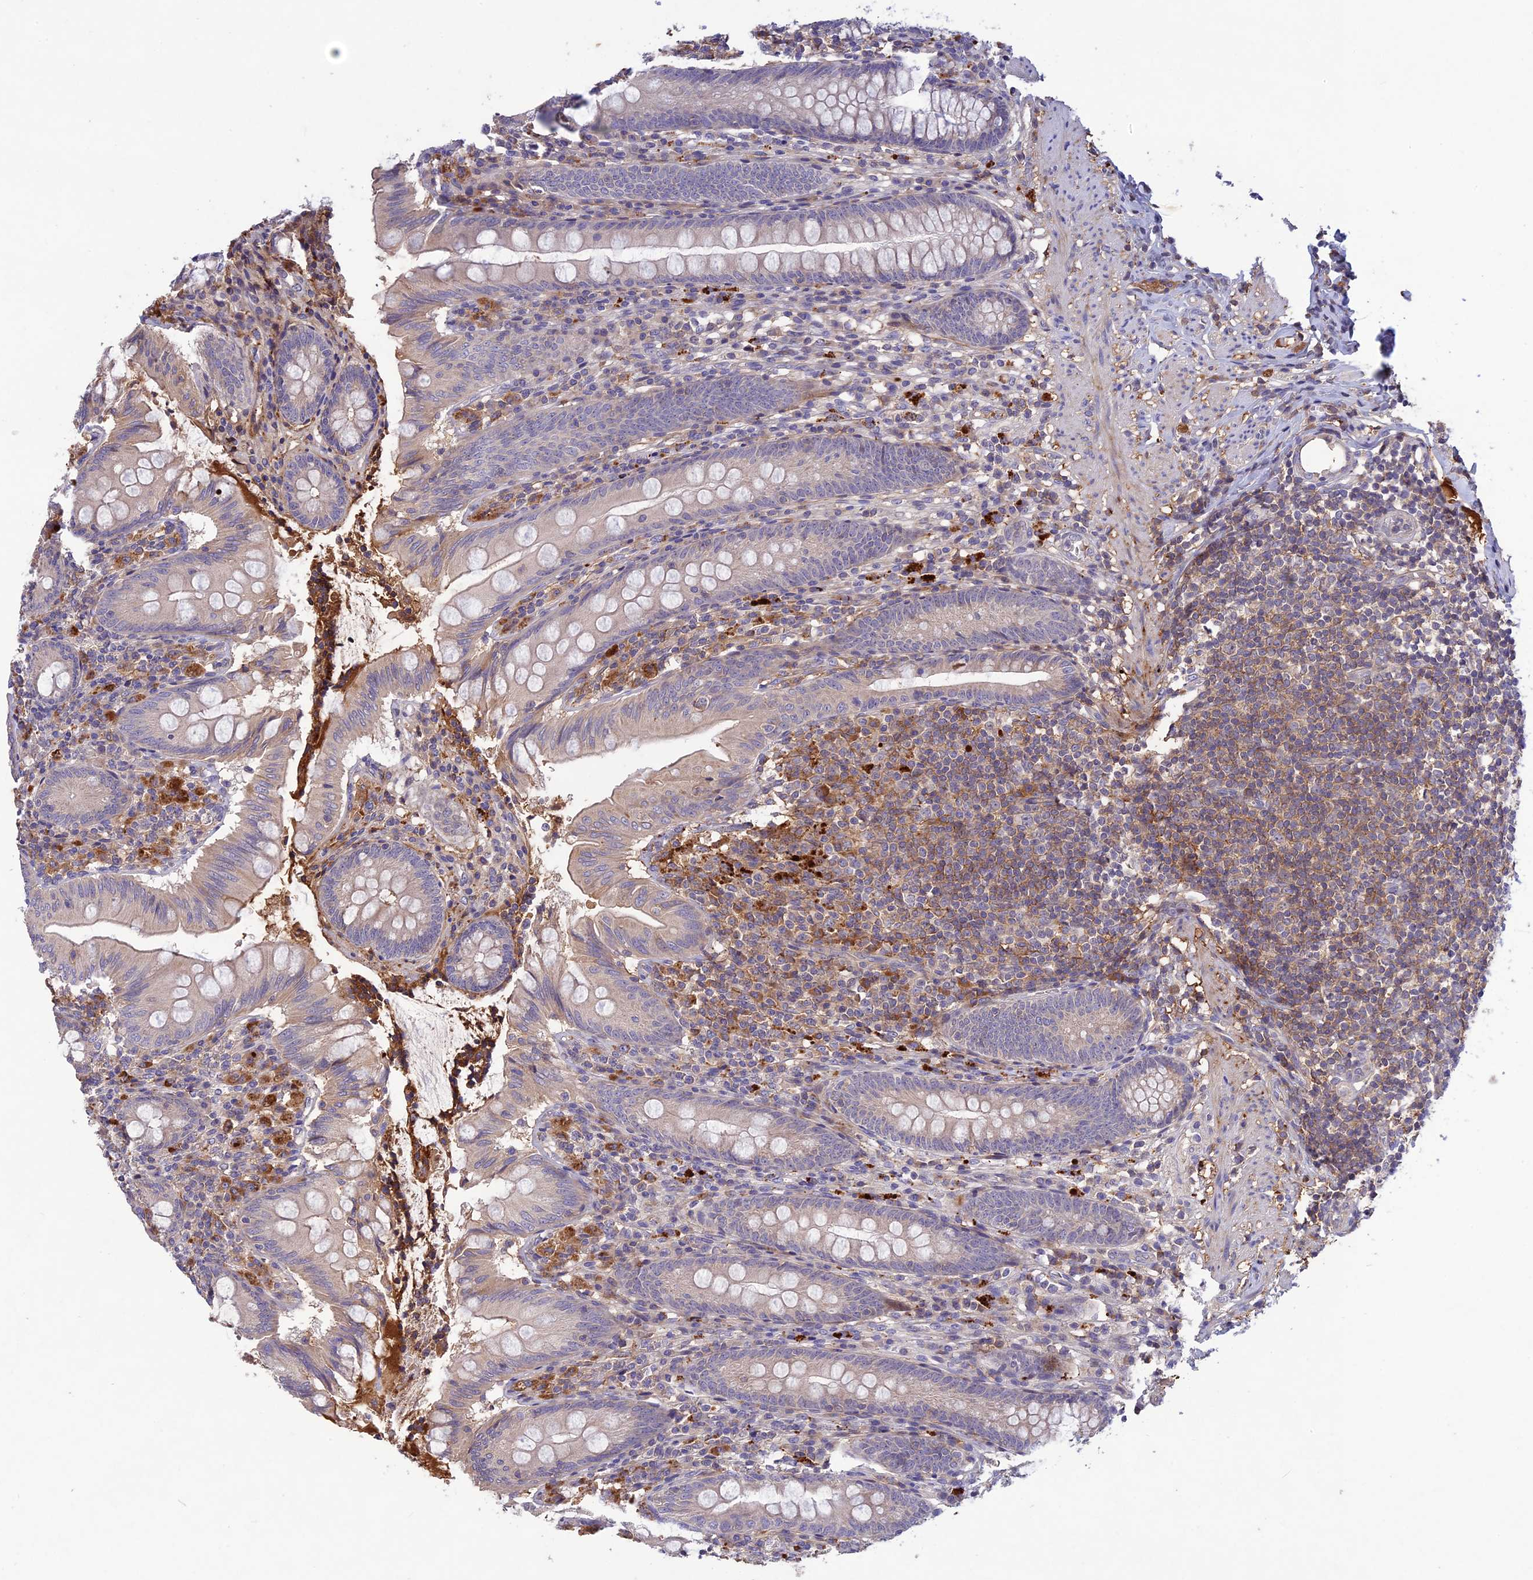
{"staining": {"intensity": "negative", "quantity": "none", "location": "none"}, "tissue": "appendix", "cell_type": "Glandular cells", "image_type": "normal", "snomed": [{"axis": "morphology", "description": "Normal tissue, NOS"}, {"axis": "topography", "description": "Appendix"}], "caption": "This histopathology image is of benign appendix stained with immunohistochemistry to label a protein in brown with the nuclei are counter-stained blue. There is no staining in glandular cells.", "gene": "ADO", "patient": {"sex": "male", "age": 55}}